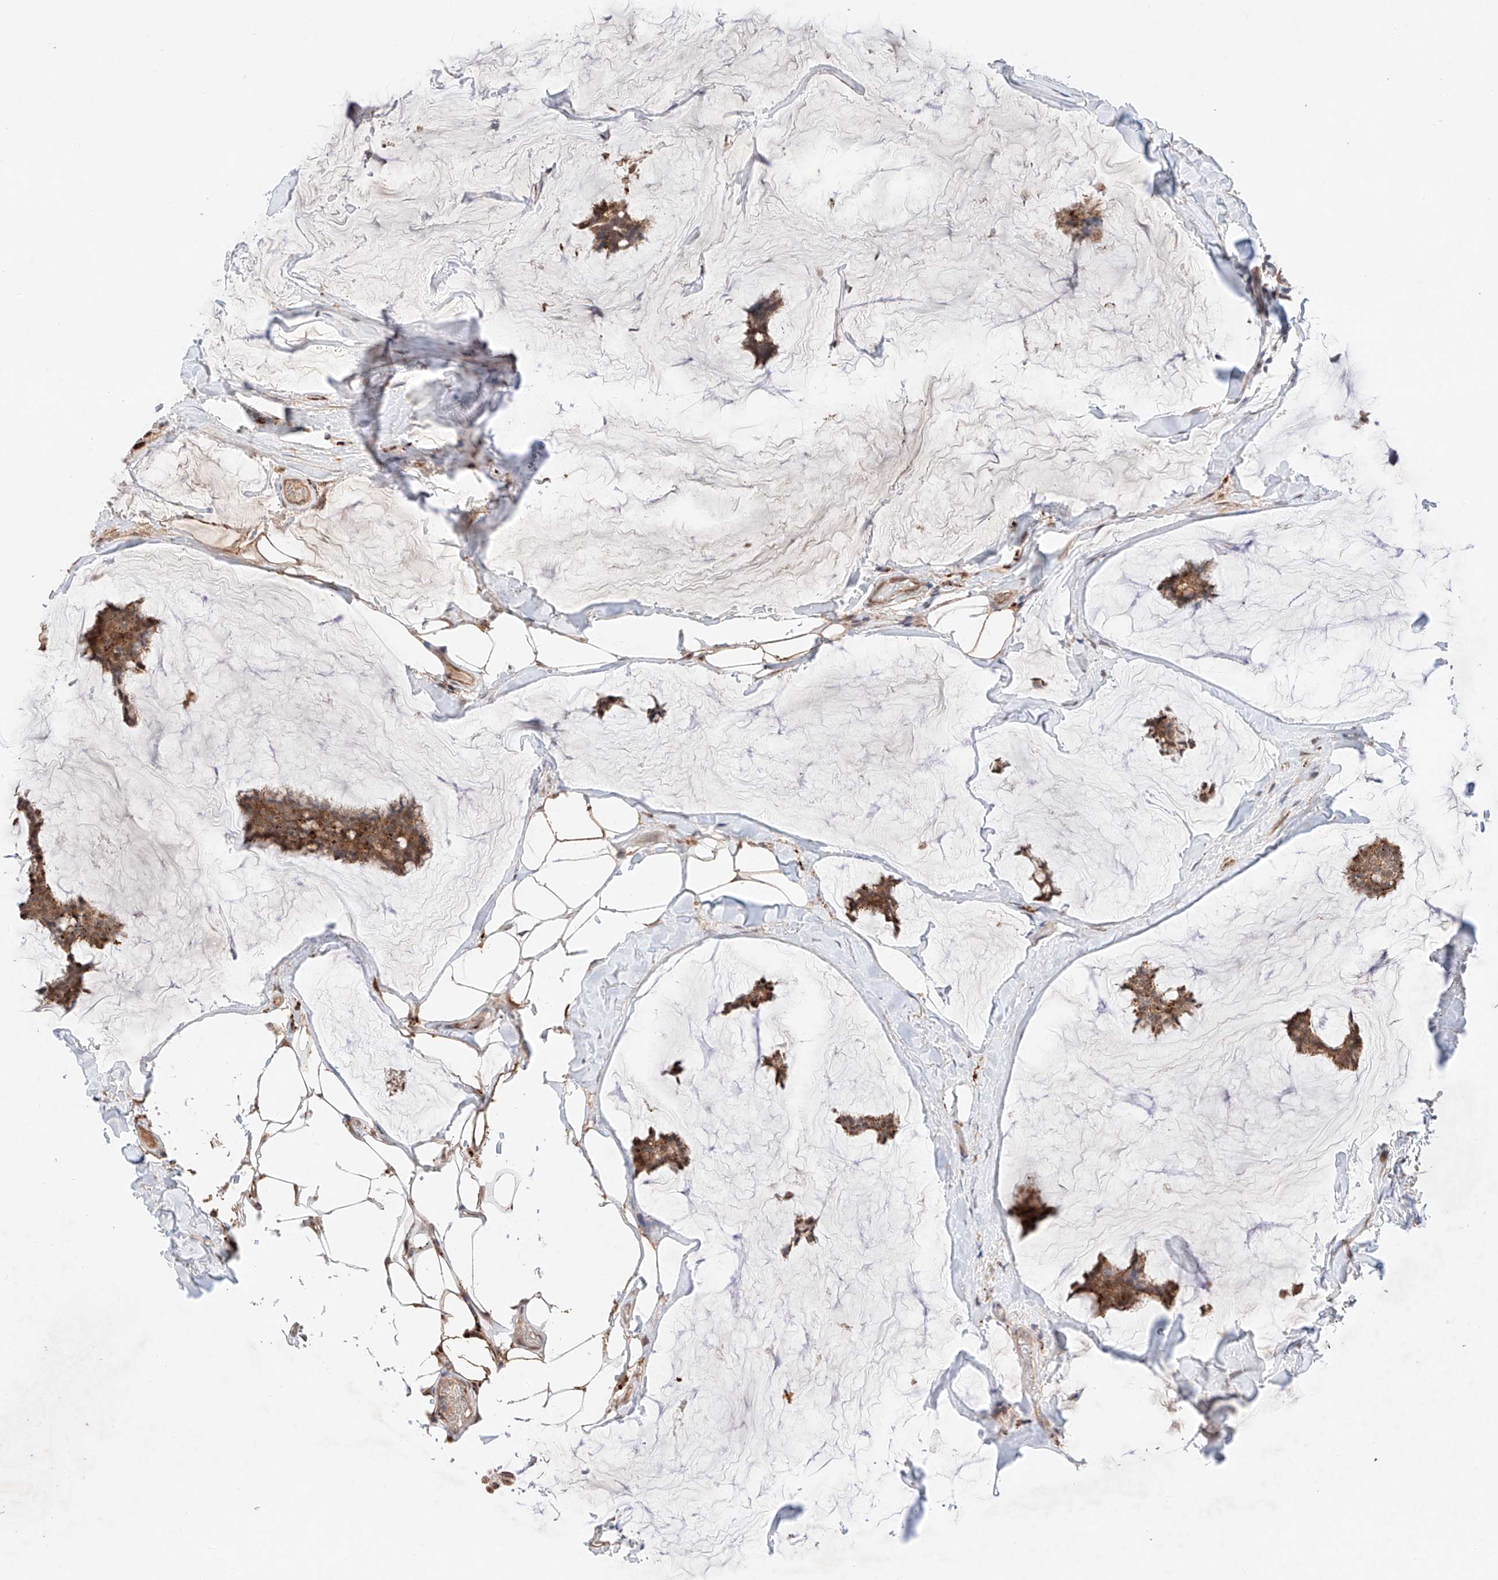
{"staining": {"intensity": "moderate", "quantity": ">75%", "location": "cytoplasmic/membranous,nuclear"}, "tissue": "breast cancer", "cell_type": "Tumor cells", "image_type": "cancer", "snomed": [{"axis": "morphology", "description": "Duct carcinoma"}, {"axis": "topography", "description": "Breast"}], "caption": "This is a micrograph of immunohistochemistry staining of infiltrating ductal carcinoma (breast), which shows moderate staining in the cytoplasmic/membranous and nuclear of tumor cells.", "gene": "GCNT1", "patient": {"sex": "female", "age": 93}}